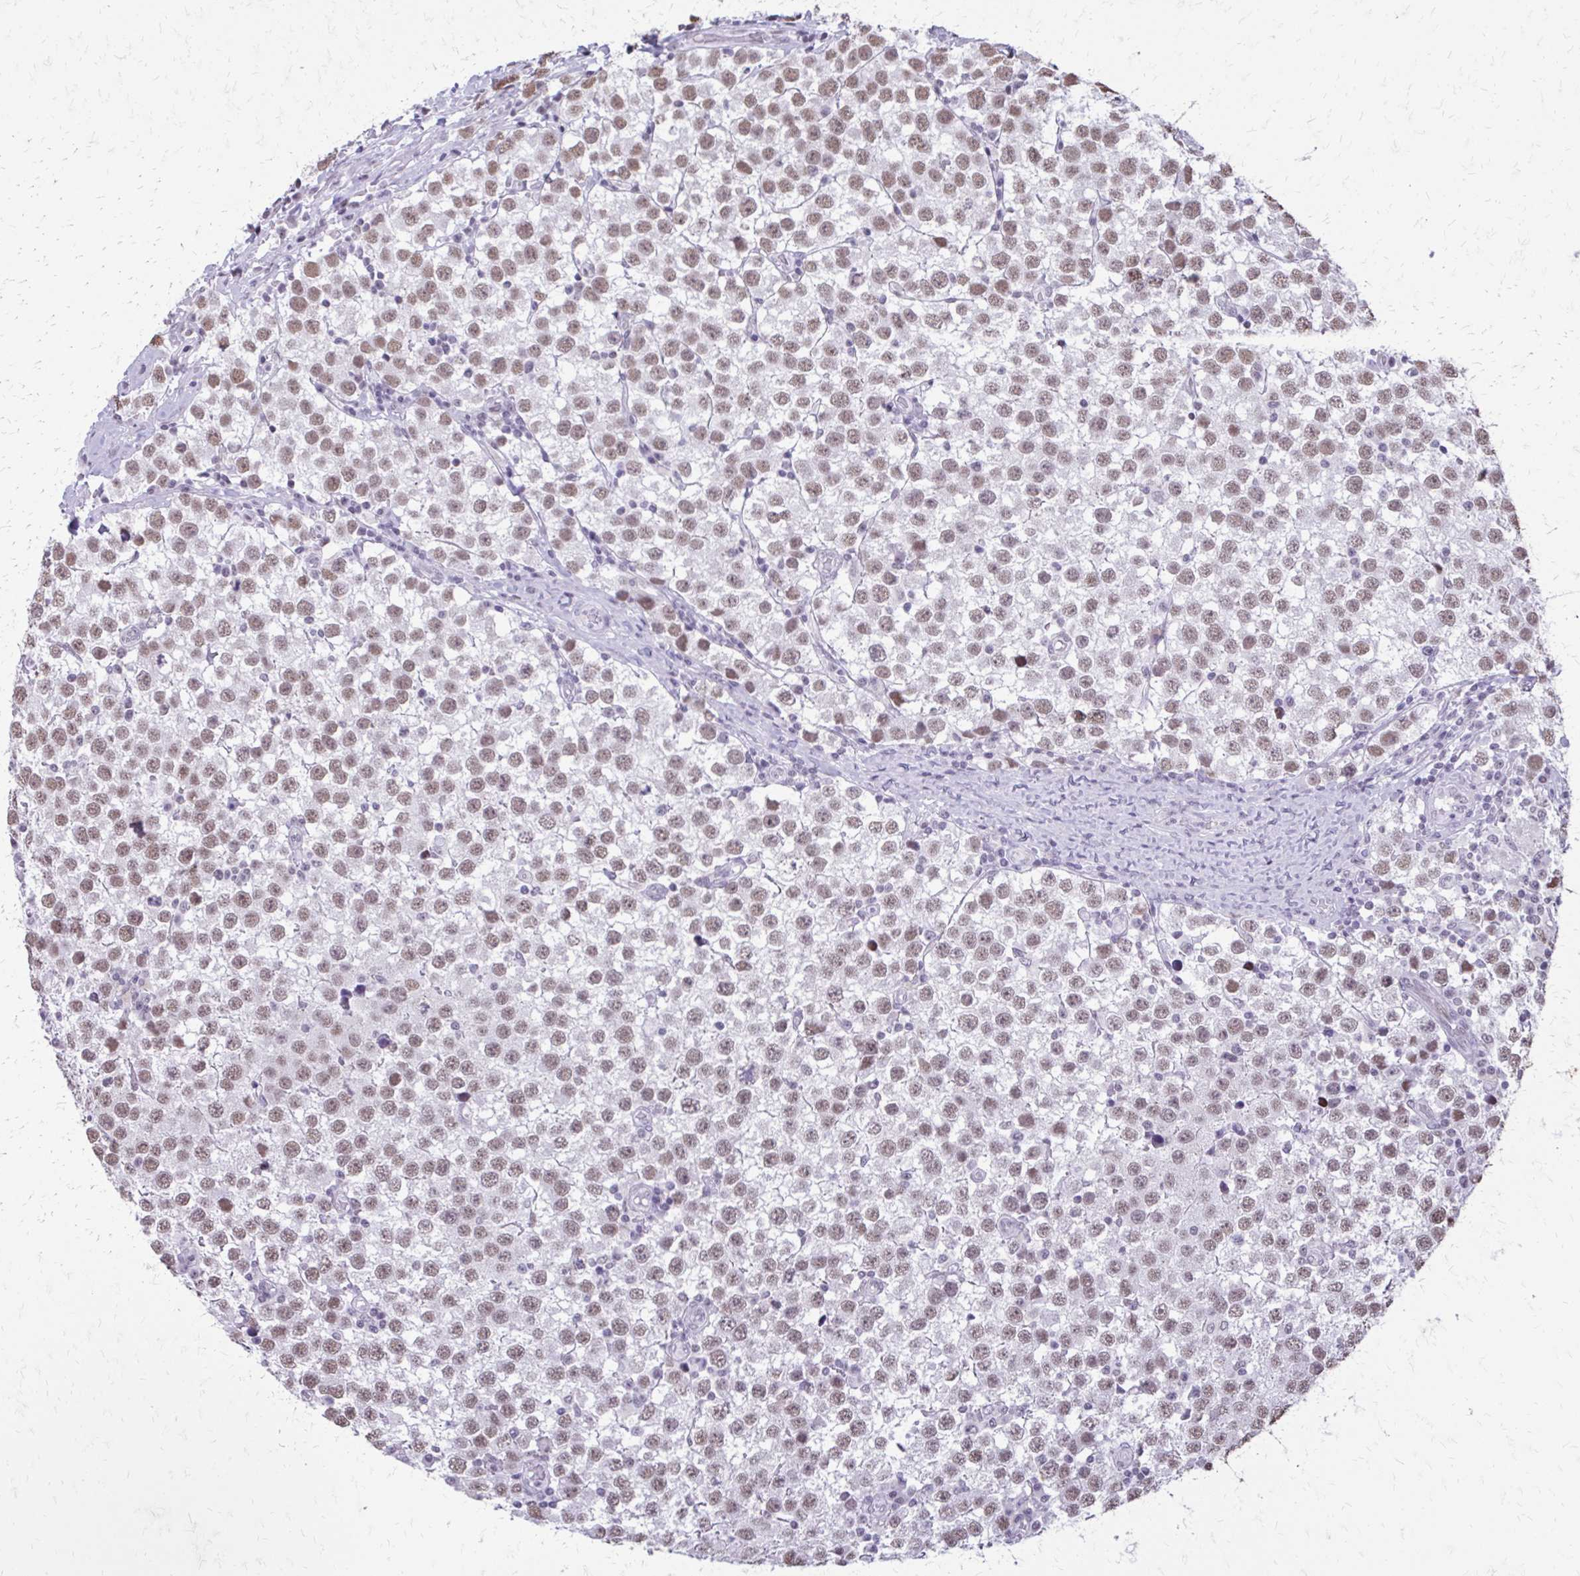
{"staining": {"intensity": "moderate", "quantity": "25%-75%", "location": "nuclear"}, "tissue": "testis cancer", "cell_type": "Tumor cells", "image_type": "cancer", "snomed": [{"axis": "morphology", "description": "Seminoma, NOS"}, {"axis": "topography", "description": "Testis"}], "caption": "A histopathology image of human testis seminoma stained for a protein displays moderate nuclear brown staining in tumor cells. (brown staining indicates protein expression, while blue staining denotes nuclei).", "gene": "SS18", "patient": {"sex": "male", "age": 34}}